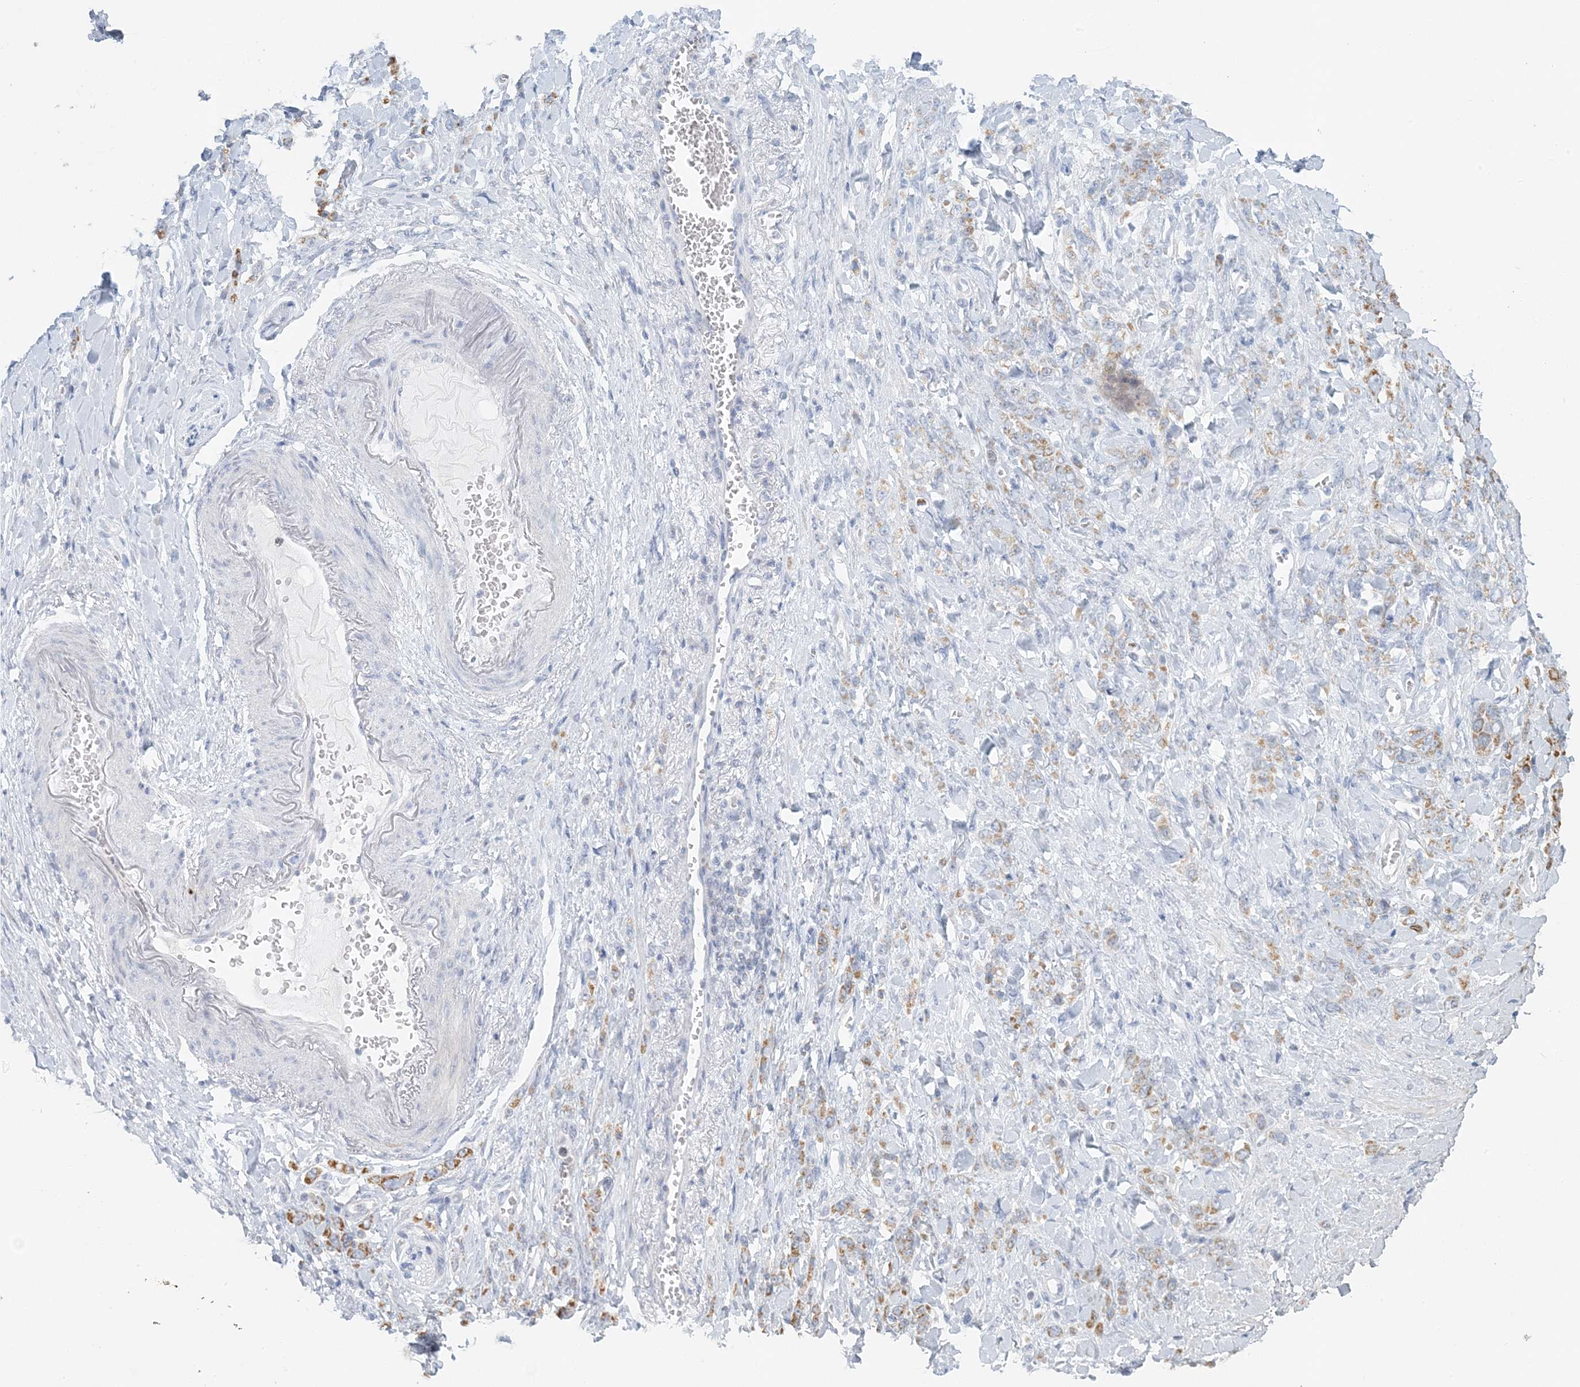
{"staining": {"intensity": "weak", "quantity": ">75%", "location": "cytoplasmic/membranous"}, "tissue": "stomach cancer", "cell_type": "Tumor cells", "image_type": "cancer", "snomed": [{"axis": "morphology", "description": "Normal tissue, NOS"}, {"axis": "morphology", "description": "Adenocarcinoma, NOS"}, {"axis": "topography", "description": "Stomach"}], "caption": "Stomach cancer (adenocarcinoma) stained with a protein marker shows weak staining in tumor cells.", "gene": "BDH1", "patient": {"sex": "male", "age": 82}}